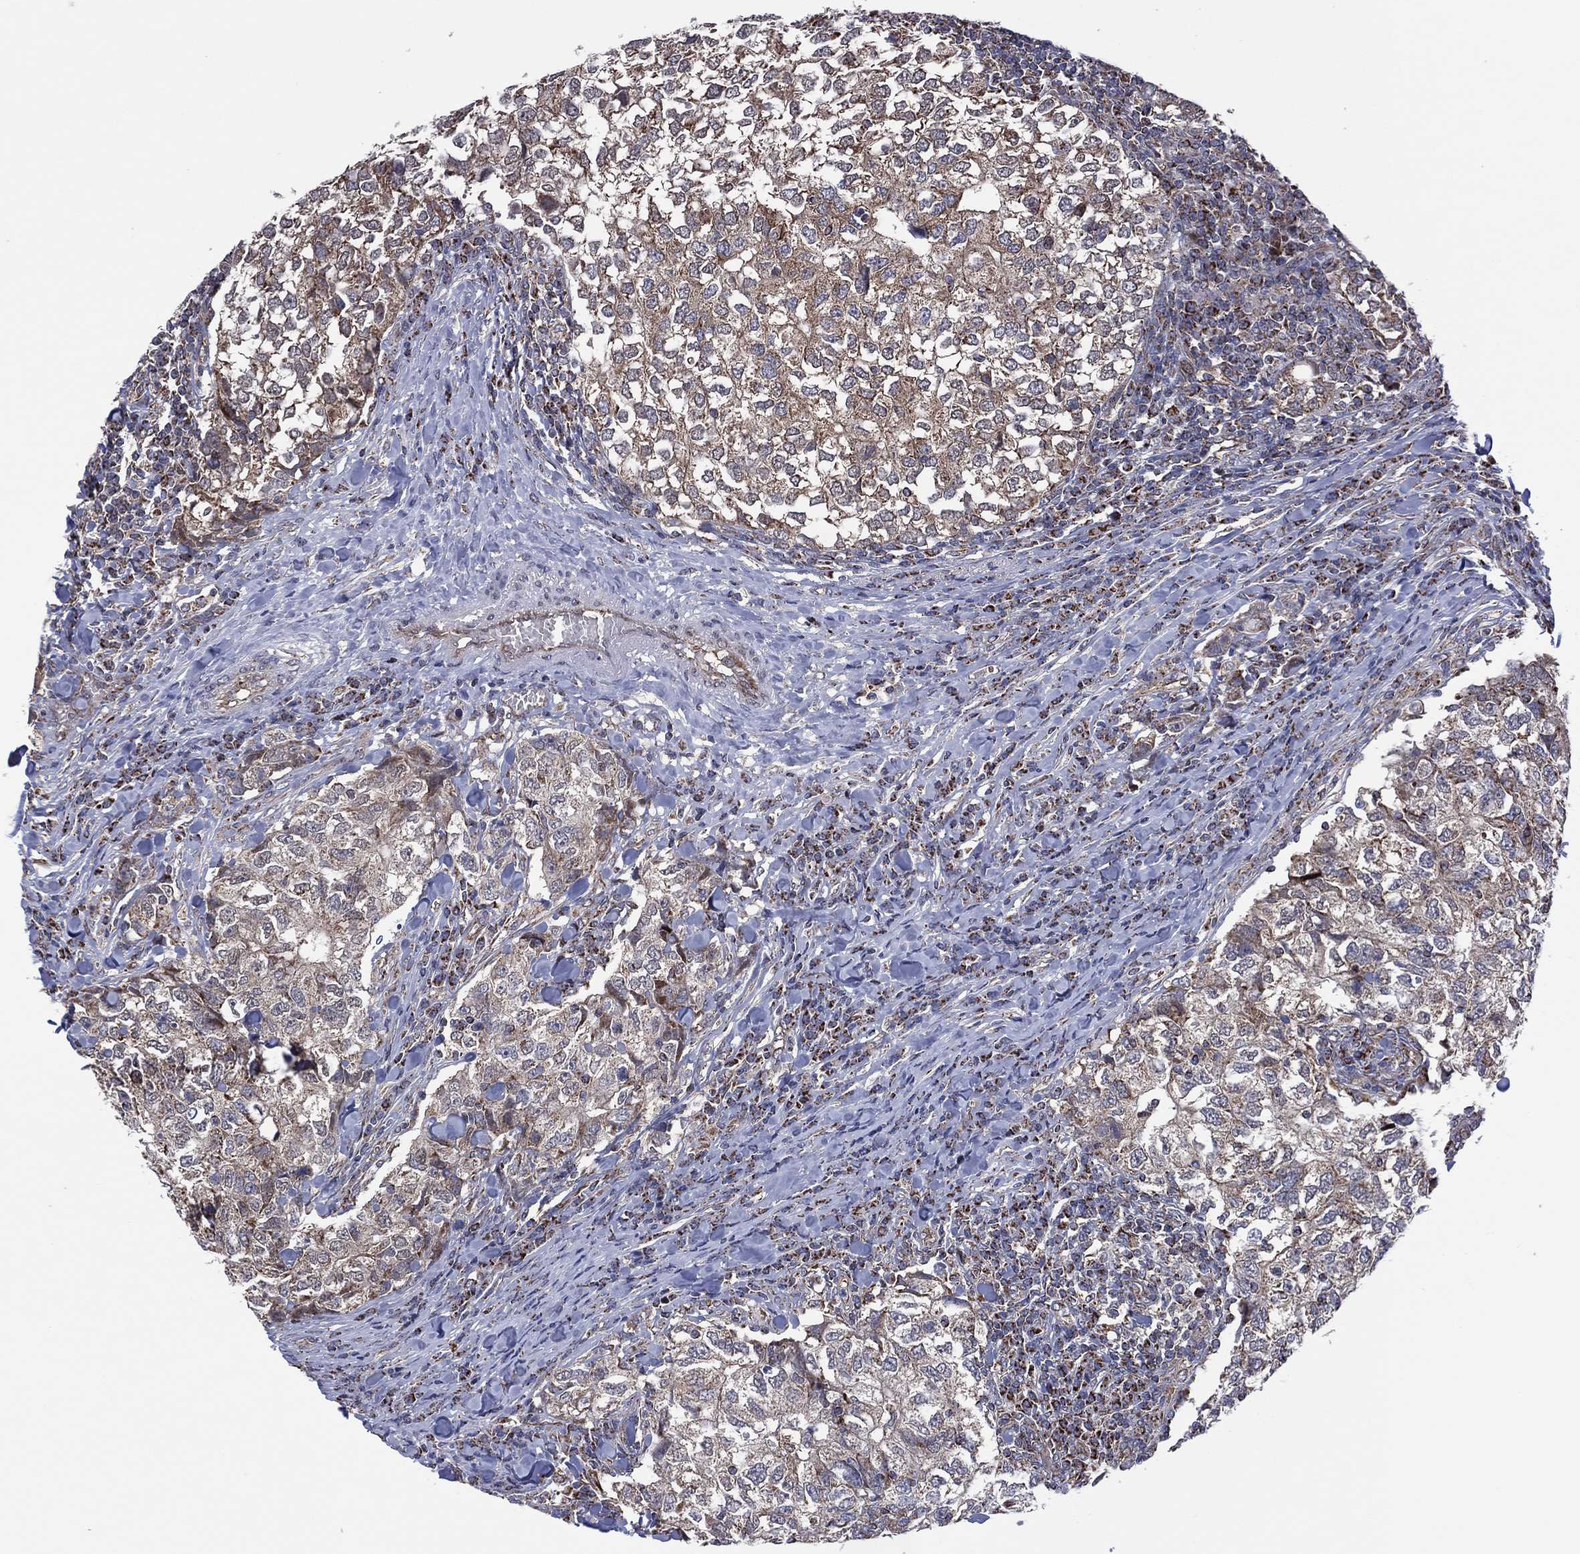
{"staining": {"intensity": "weak", "quantity": "25%-75%", "location": "cytoplasmic/membranous"}, "tissue": "breast cancer", "cell_type": "Tumor cells", "image_type": "cancer", "snomed": [{"axis": "morphology", "description": "Duct carcinoma"}, {"axis": "topography", "description": "Breast"}], "caption": "Weak cytoplasmic/membranous expression is seen in about 25%-75% of tumor cells in breast invasive ductal carcinoma.", "gene": "PIDD1", "patient": {"sex": "female", "age": 30}}